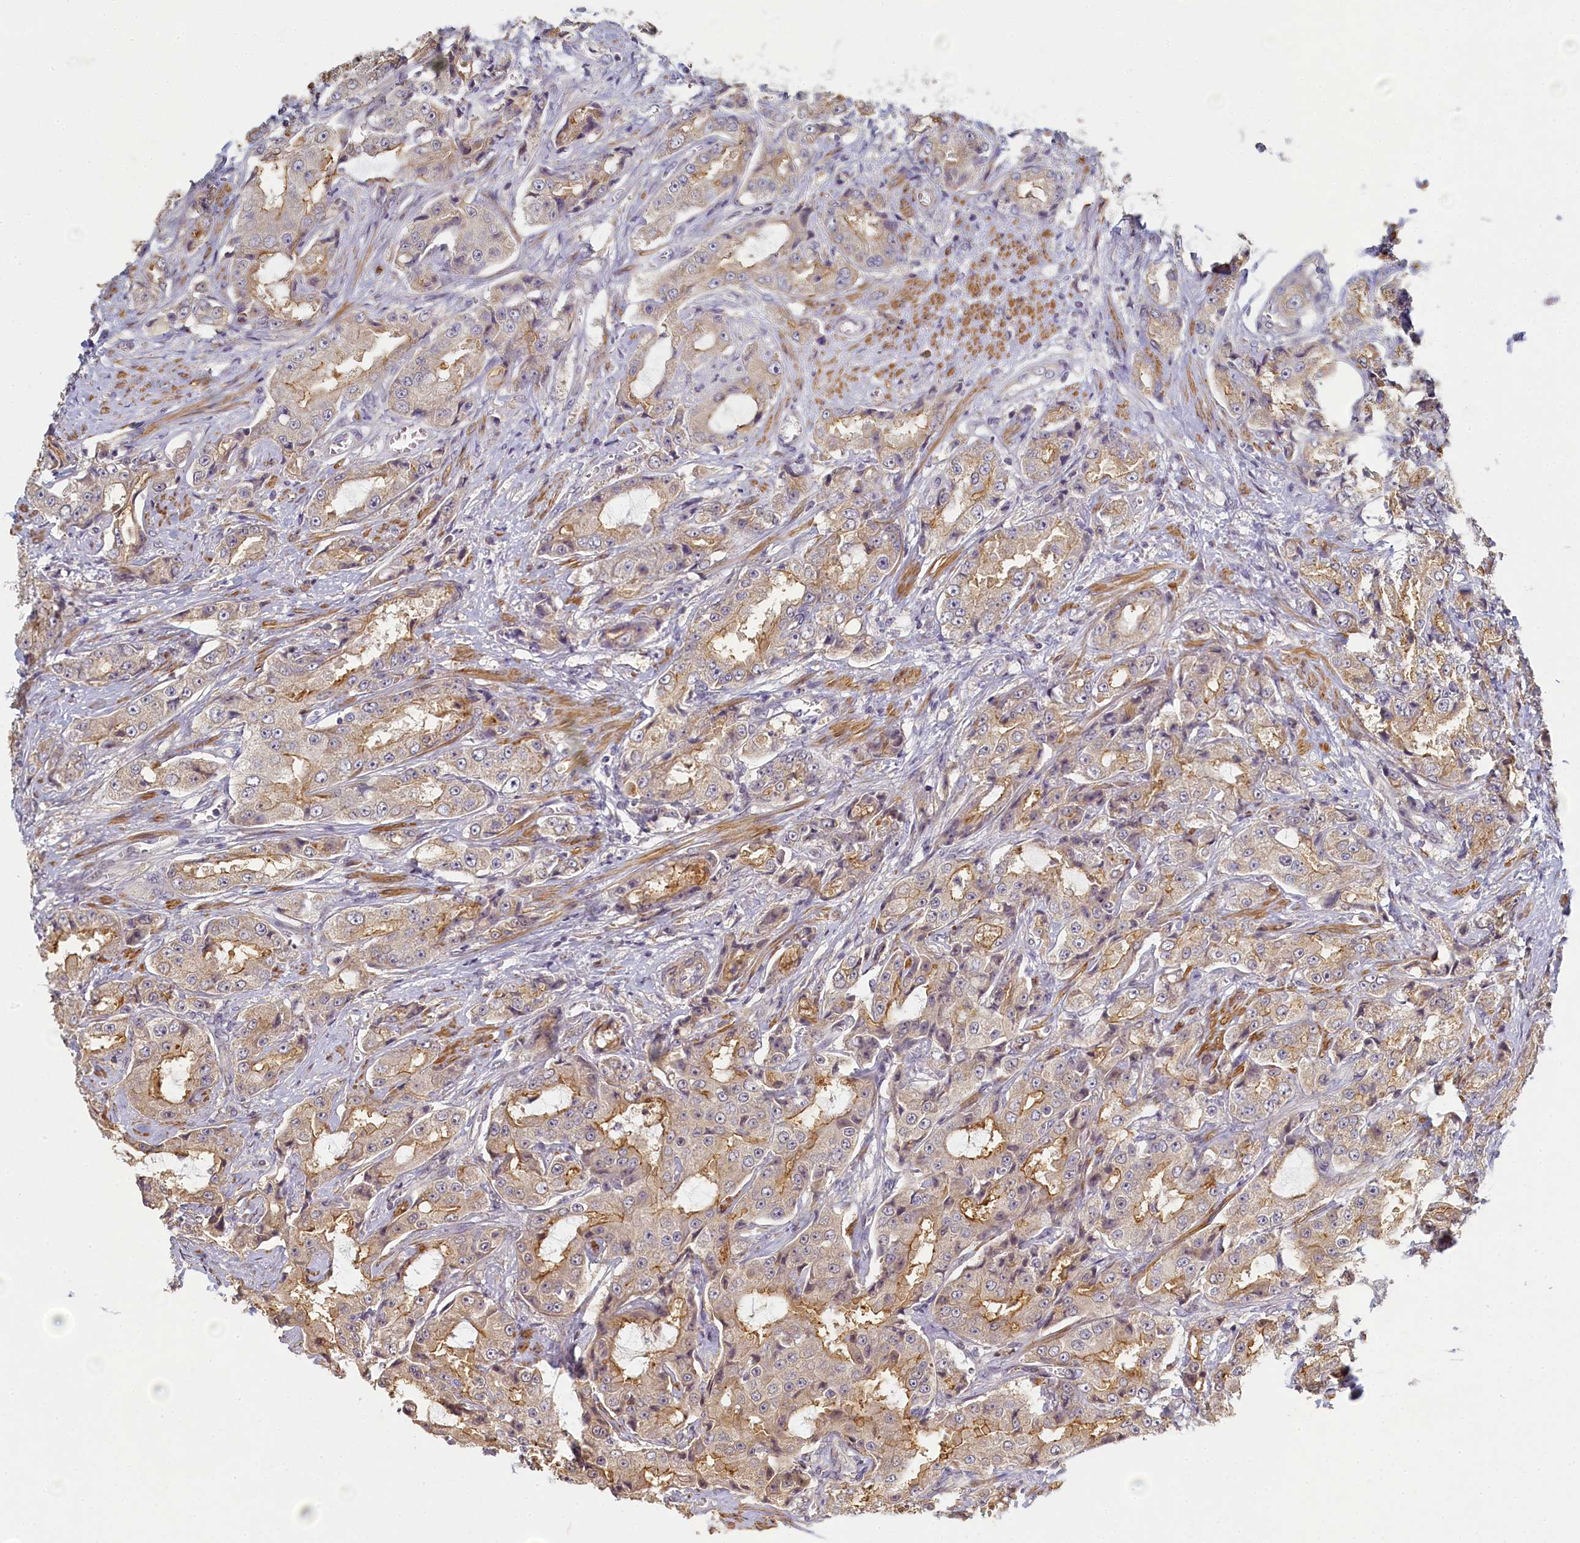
{"staining": {"intensity": "moderate", "quantity": "25%-75%", "location": "cytoplasmic/membranous"}, "tissue": "prostate cancer", "cell_type": "Tumor cells", "image_type": "cancer", "snomed": [{"axis": "morphology", "description": "Adenocarcinoma, High grade"}, {"axis": "topography", "description": "Prostate"}], "caption": "Tumor cells display medium levels of moderate cytoplasmic/membranous positivity in approximately 25%-75% of cells in prostate cancer.", "gene": "DIXDC1", "patient": {"sex": "male", "age": 73}}